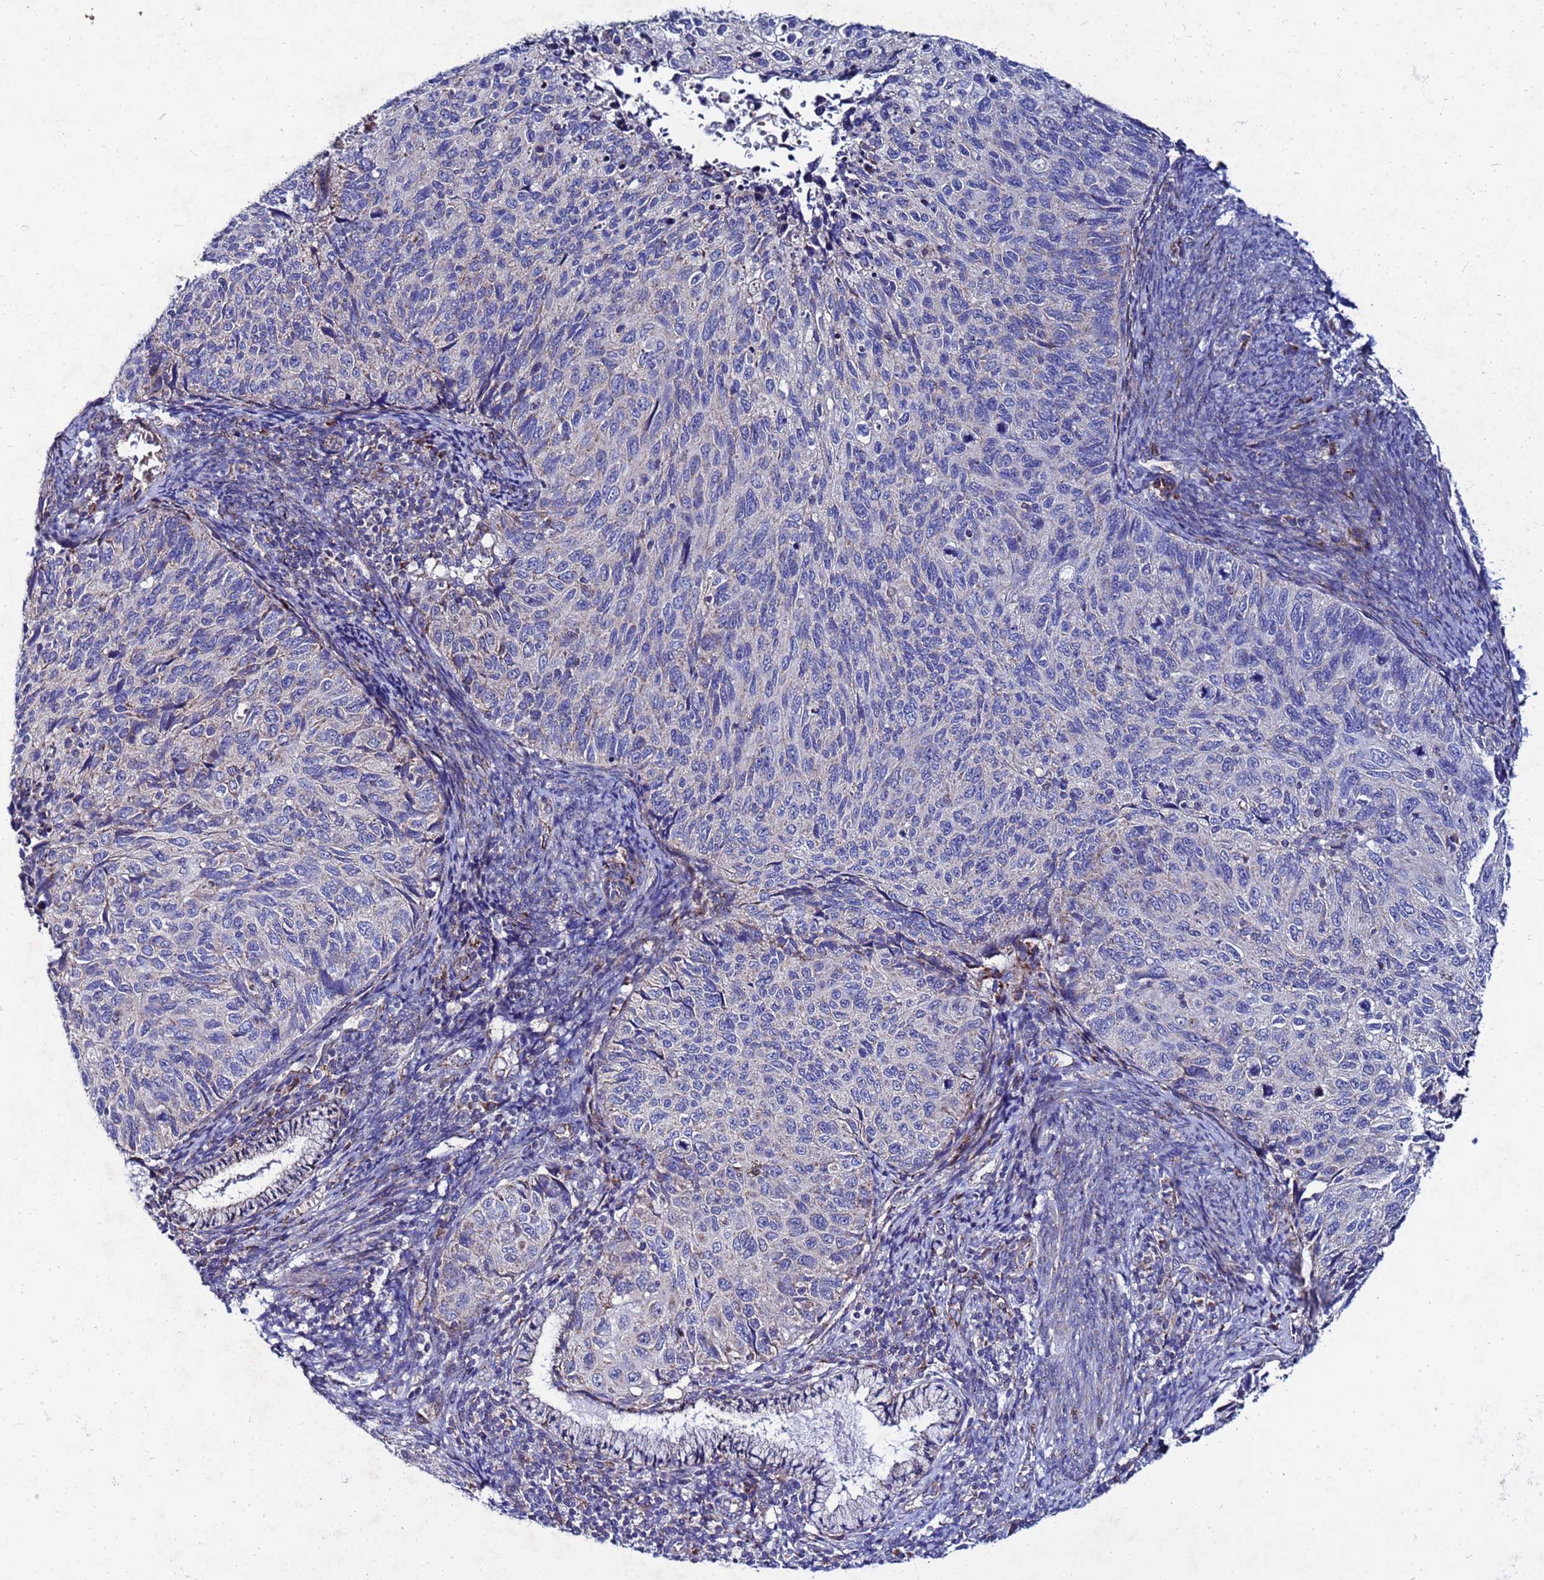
{"staining": {"intensity": "negative", "quantity": "none", "location": "none"}, "tissue": "cervical cancer", "cell_type": "Tumor cells", "image_type": "cancer", "snomed": [{"axis": "morphology", "description": "Squamous cell carcinoma, NOS"}, {"axis": "topography", "description": "Cervix"}], "caption": "Tumor cells show no significant positivity in cervical cancer (squamous cell carcinoma).", "gene": "FAHD2A", "patient": {"sex": "female", "age": 70}}